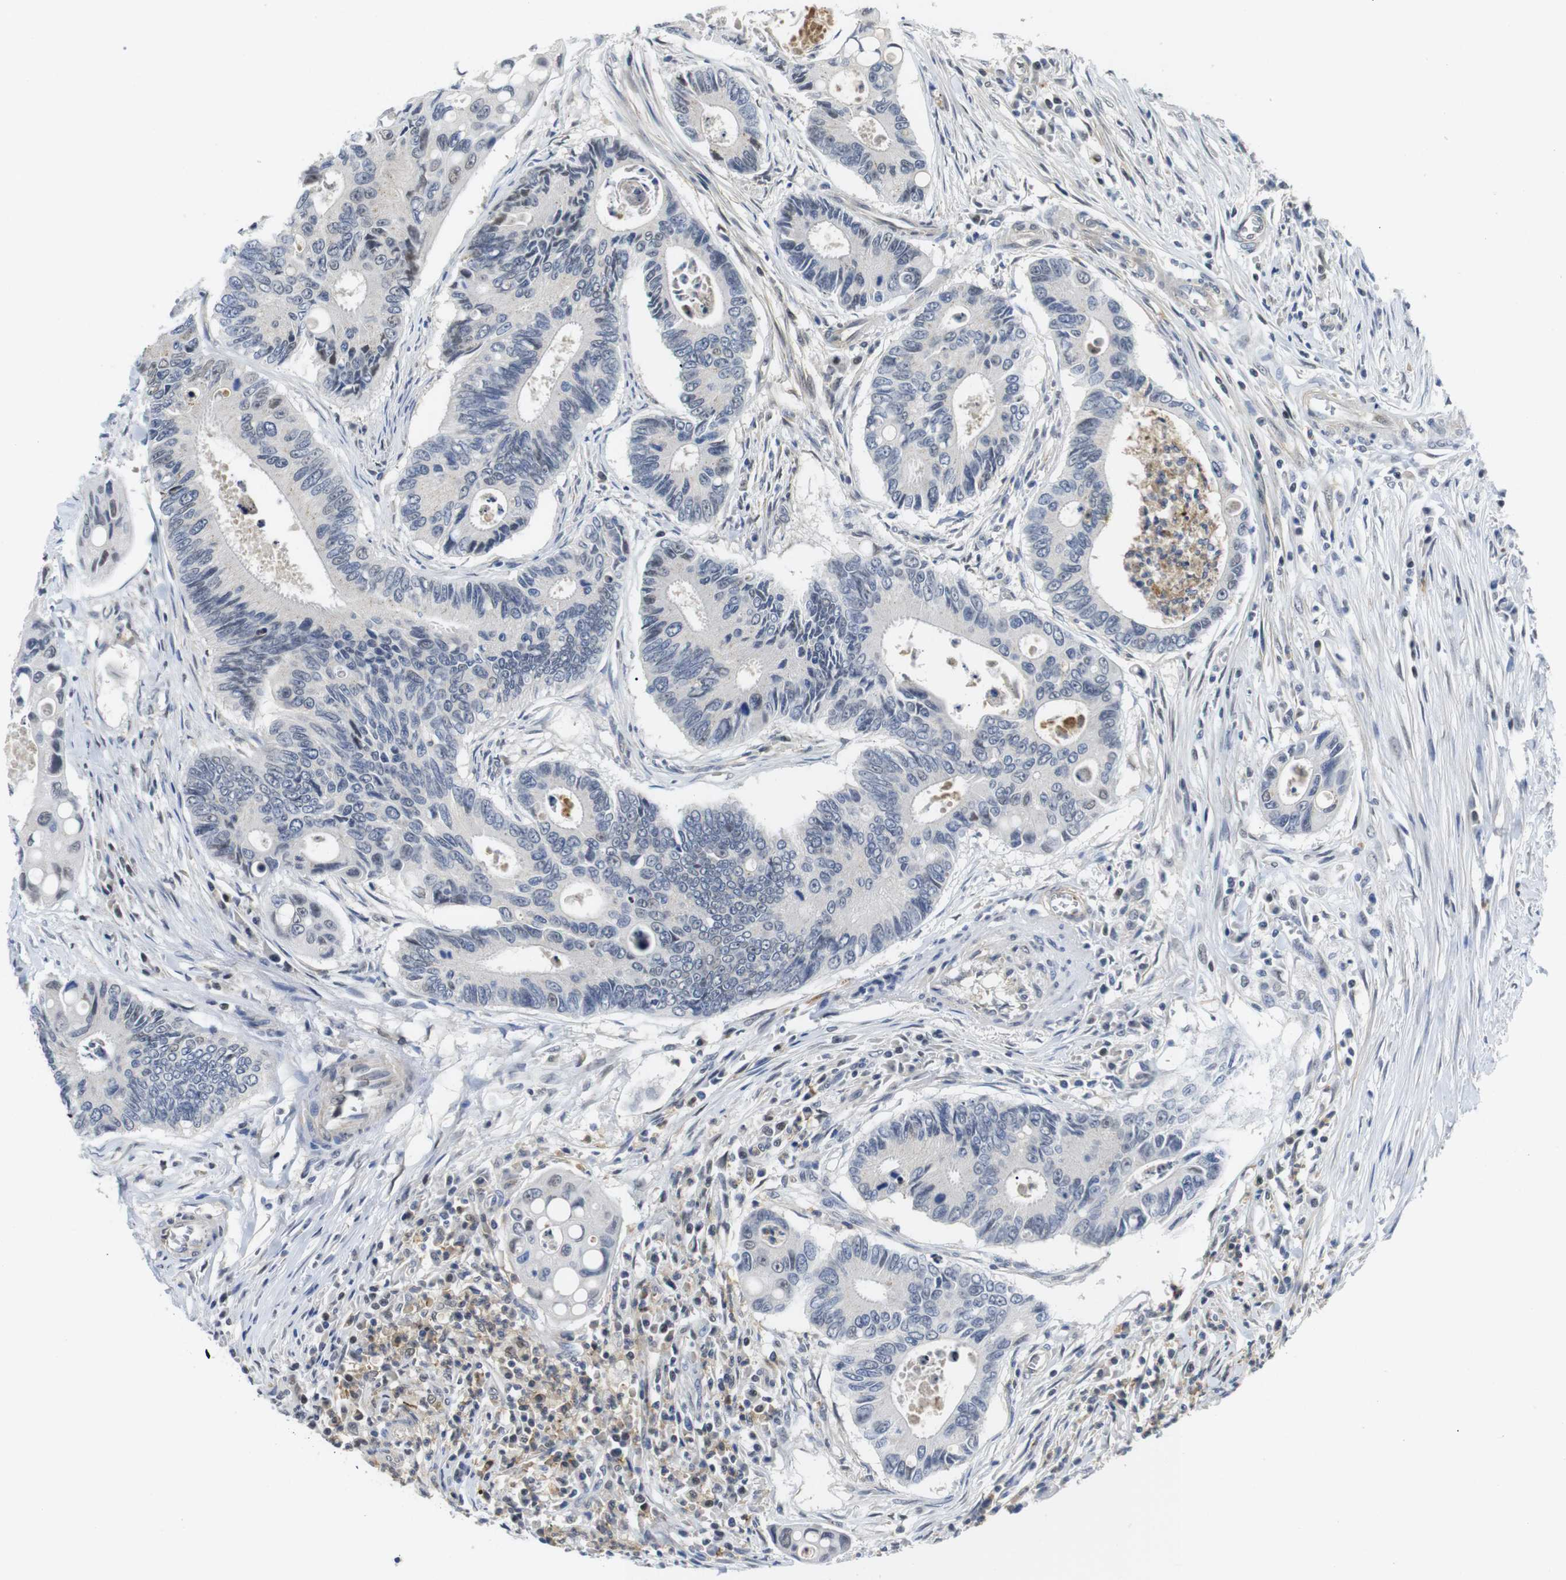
{"staining": {"intensity": "negative", "quantity": "none", "location": "none"}, "tissue": "colorectal cancer", "cell_type": "Tumor cells", "image_type": "cancer", "snomed": [{"axis": "morphology", "description": "Inflammation, NOS"}, {"axis": "morphology", "description": "Adenocarcinoma, NOS"}, {"axis": "topography", "description": "Colon"}], "caption": "This is a image of immunohistochemistry staining of colorectal adenocarcinoma, which shows no staining in tumor cells.", "gene": "FNTA", "patient": {"sex": "male", "age": 72}}